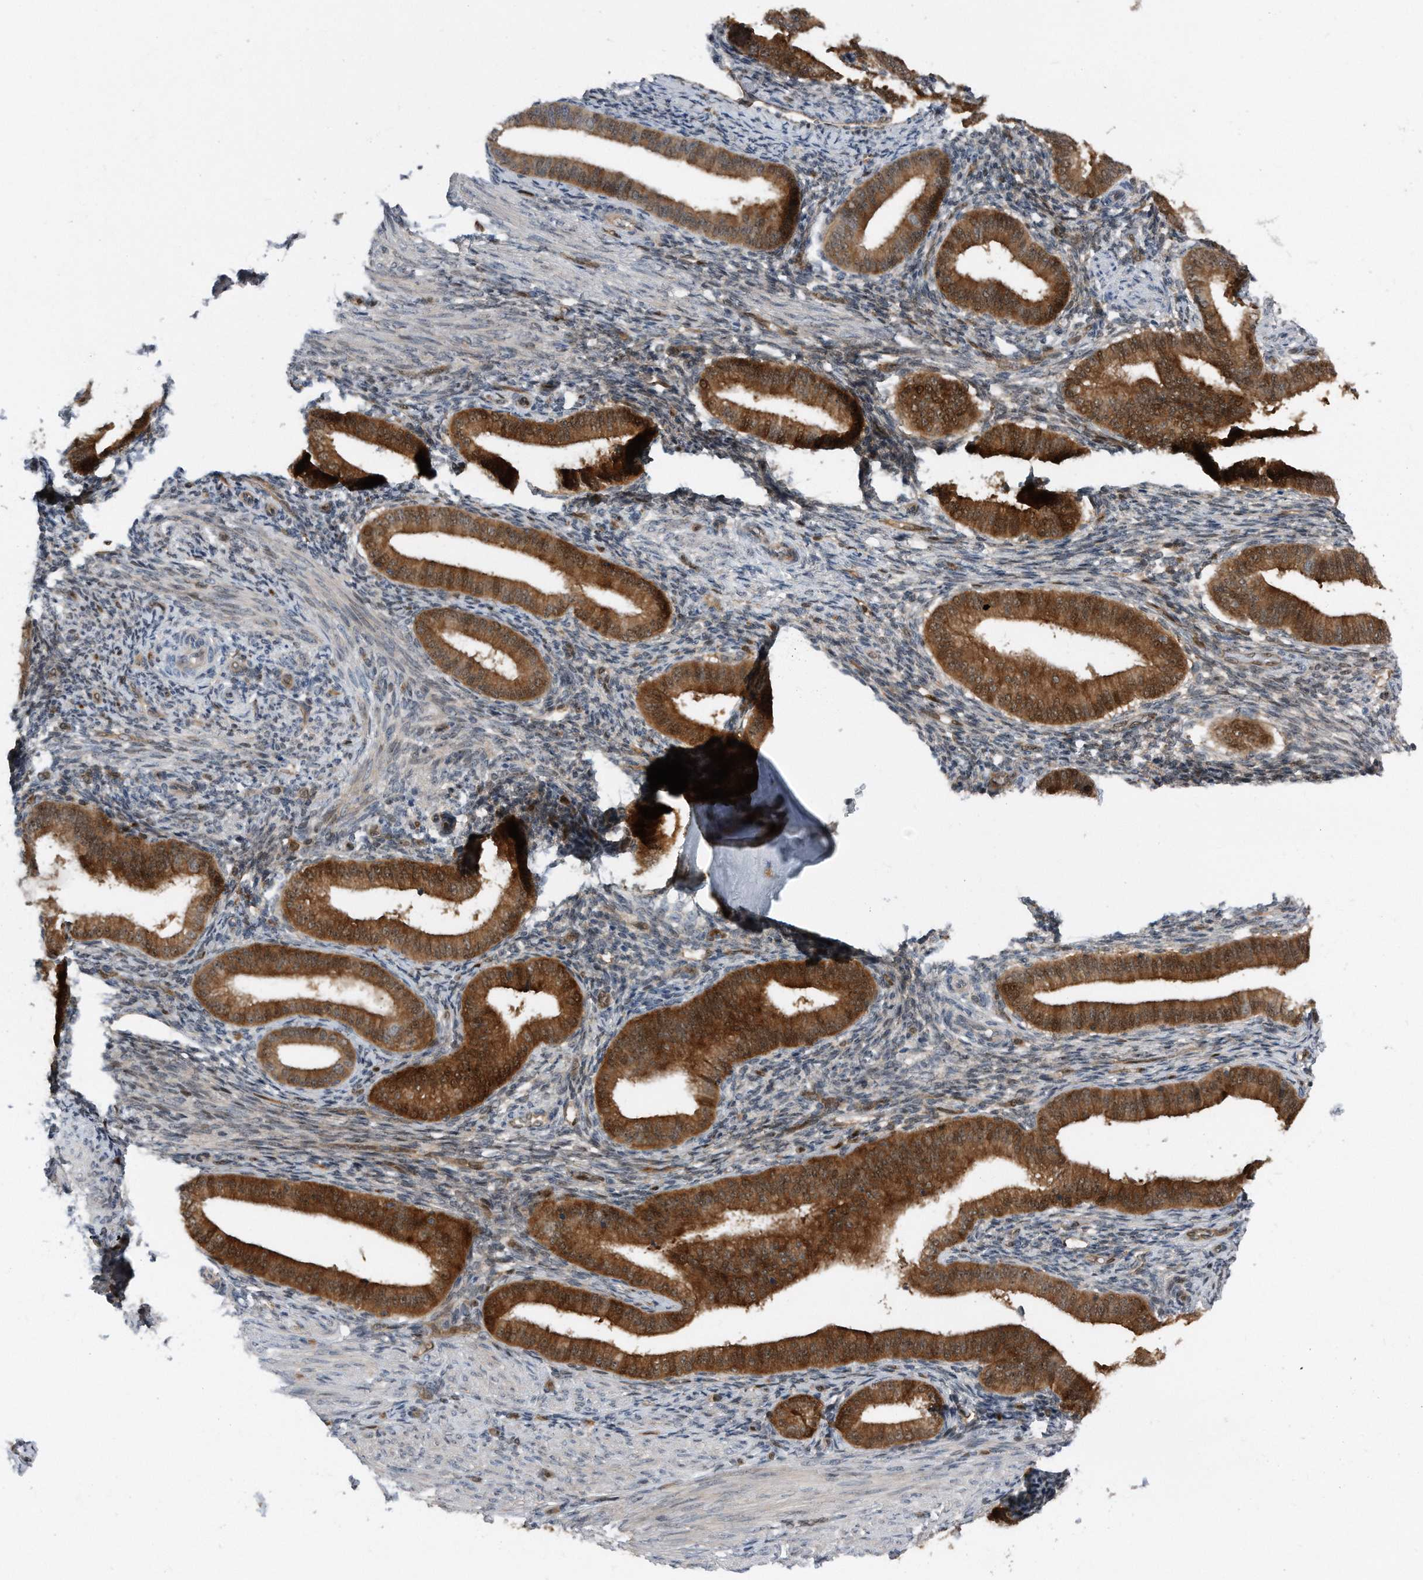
{"staining": {"intensity": "negative", "quantity": "none", "location": "none"}, "tissue": "endometrium", "cell_type": "Cells in endometrial stroma", "image_type": "normal", "snomed": [{"axis": "morphology", "description": "Normal tissue, NOS"}, {"axis": "topography", "description": "Endometrium"}], "caption": "A high-resolution histopathology image shows immunohistochemistry staining of unremarkable endometrium, which exhibits no significant staining in cells in endometrial stroma.", "gene": "MAP2K6", "patient": {"sex": "female", "age": 39}}